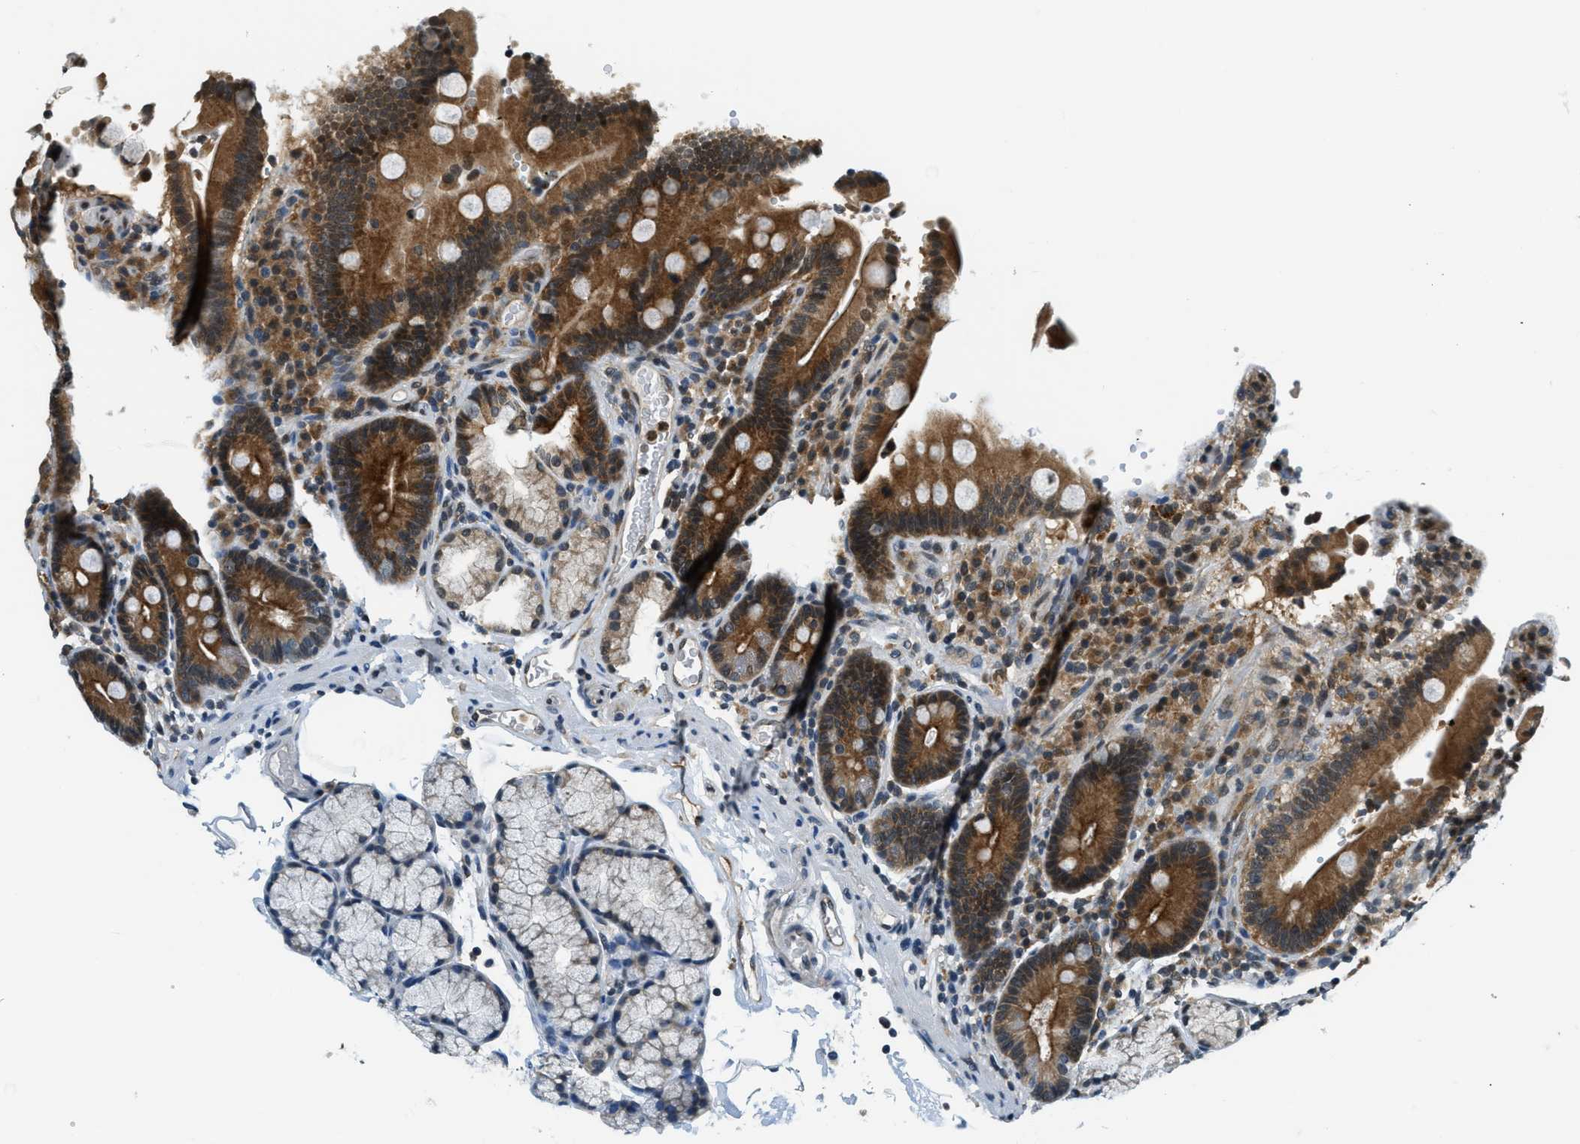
{"staining": {"intensity": "strong", "quantity": ">75%", "location": "cytoplasmic/membranous"}, "tissue": "duodenum", "cell_type": "Glandular cells", "image_type": "normal", "snomed": [{"axis": "morphology", "description": "Normal tissue, NOS"}, {"axis": "topography", "description": "Small intestine, NOS"}], "caption": "About >75% of glandular cells in unremarkable human duodenum show strong cytoplasmic/membranous protein expression as visualized by brown immunohistochemical staining.", "gene": "RAB11FIP1", "patient": {"sex": "female", "age": 71}}